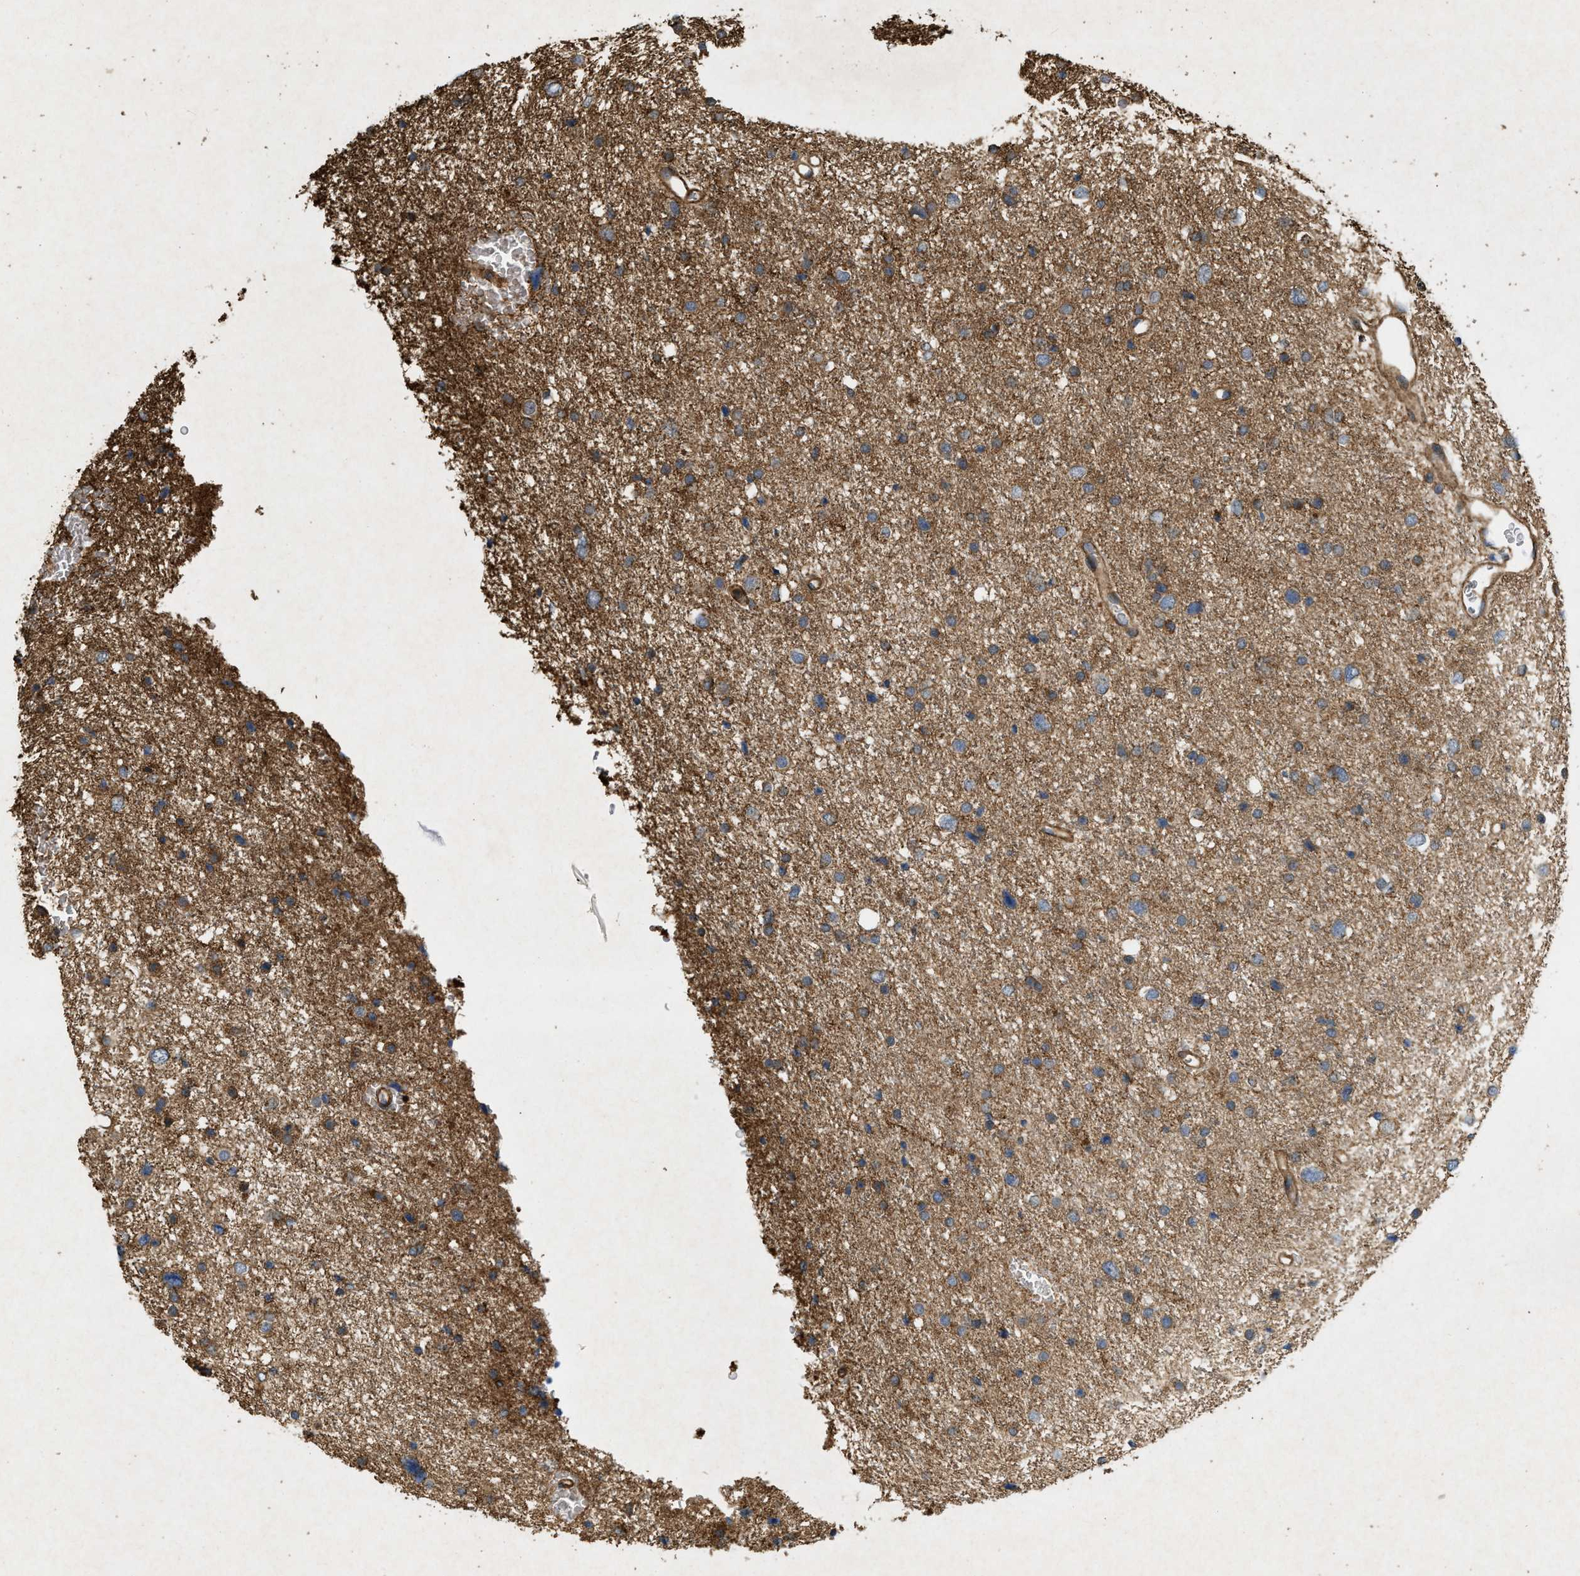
{"staining": {"intensity": "moderate", "quantity": ">75%", "location": "cytoplasmic/membranous"}, "tissue": "glioma", "cell_type": "Tumor cells", "image_type": "cancer", "snomed": [{"axis": "morphology", "description": "Glioma, malignant, Low grade"}, {"axis": "topography", "description": "Brain"}], "caption": "DAB (3,3'-diaminobenzidine) immunohistochemical staining of glioma shows moderate cytoplasmic/membranous protein positivity in approximately >75% of tumor cells. (DAB IHC with brightfield microscopy, high magnification).", "gene": "GNB4", "patient": {"sex": "female", "age": 37}}